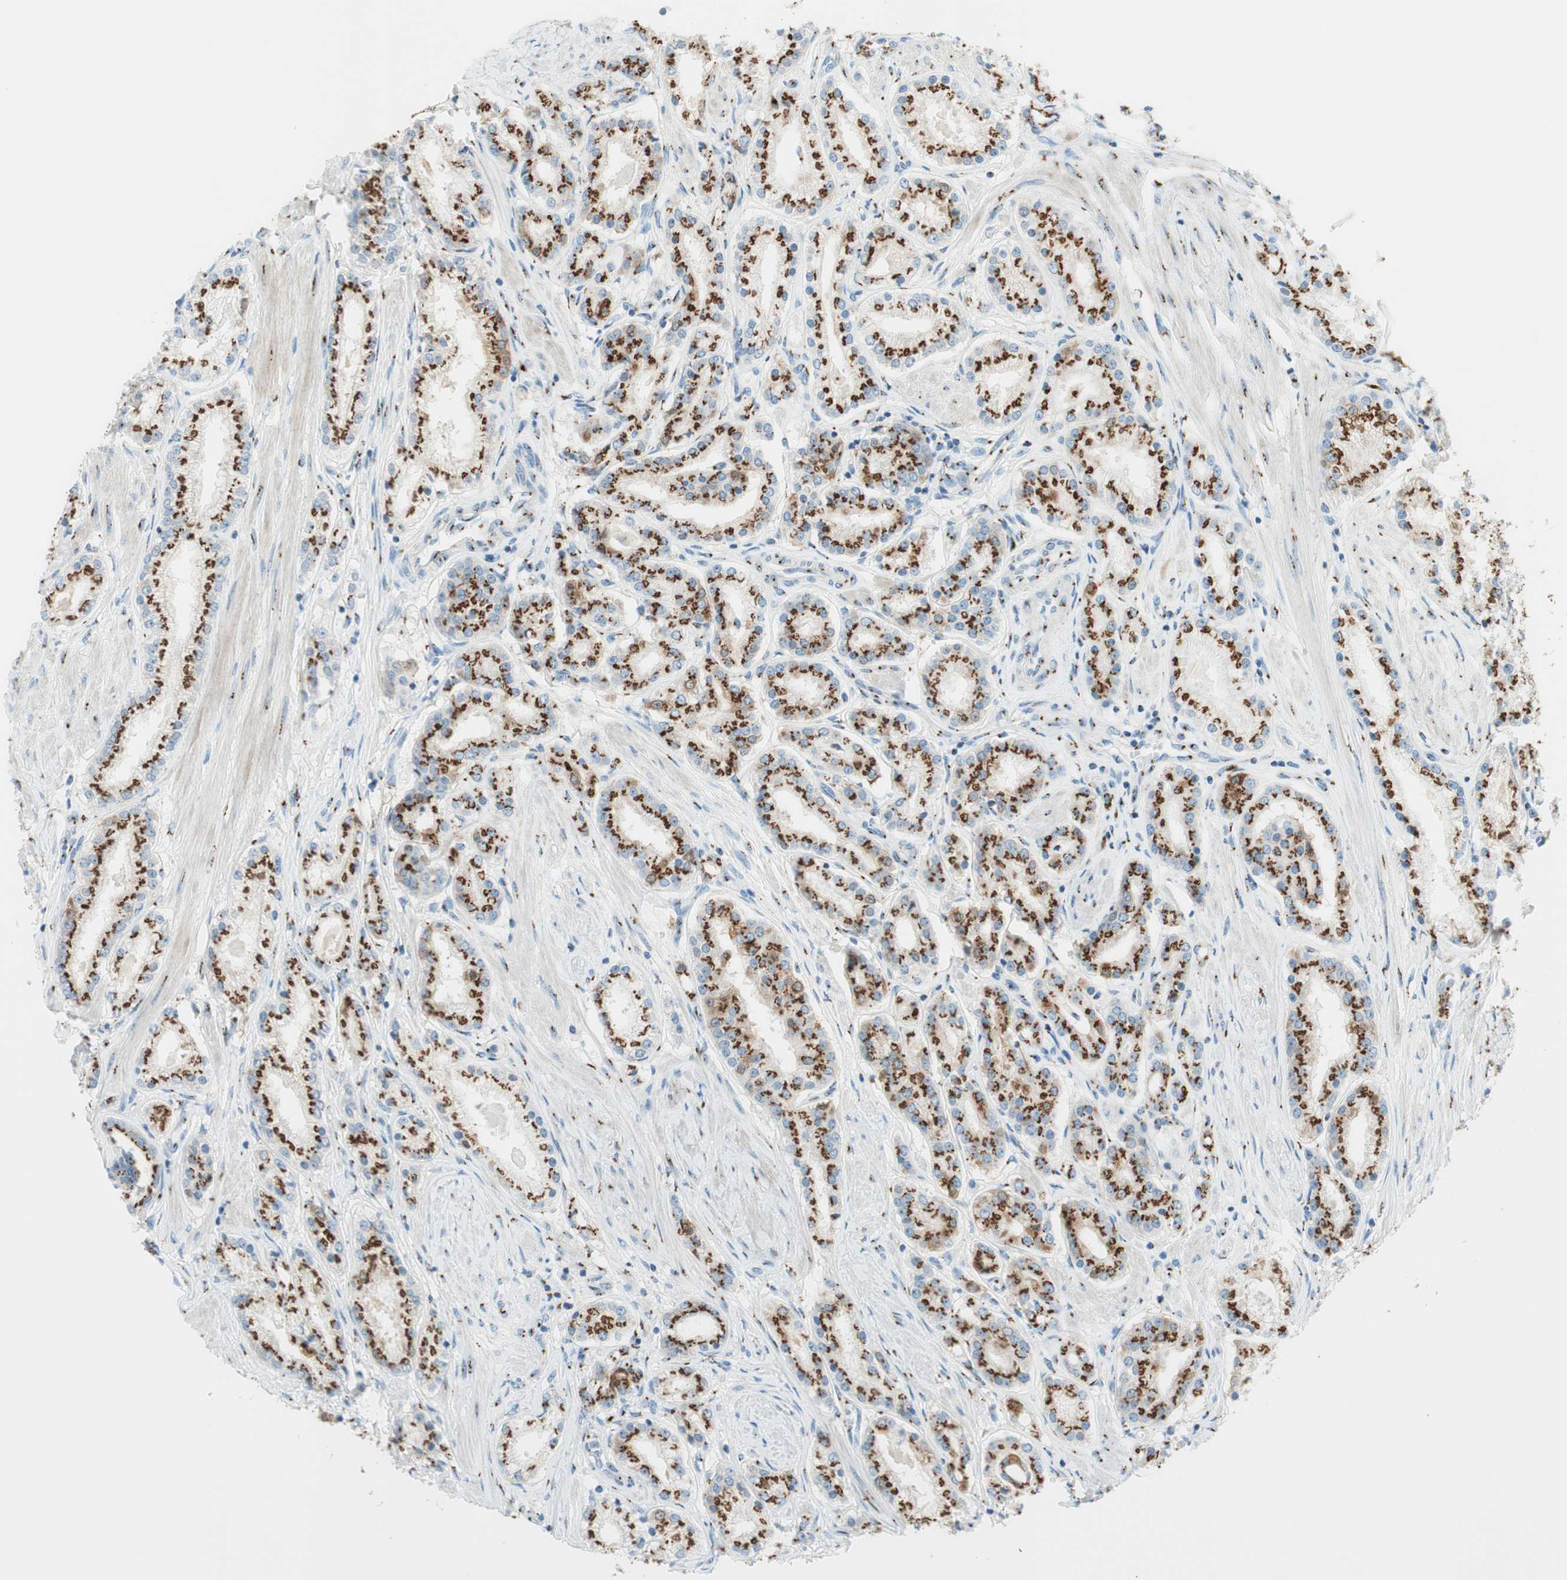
{"staining": {"intensity": "strong", "quantity": ">75%", "location": "cytoplasmic/membranous"}, "tissue": "prostate cancer", "cell_type": "Tumor cells", "image_type": "cancer", "snomed": [{"axis": "morphology", "description": "Adenocarcinoma, Low grade"}, {"axis": "topography", "description": "Prostate"}], "caption": "Prostate cancer stained with a brown dye exhibits strong cytoplasmic/membranous positive positivity in approximately >75% of tumor cells.", "gene": "GOLGB1", "patient": {"sex": "male", "age": 63}}